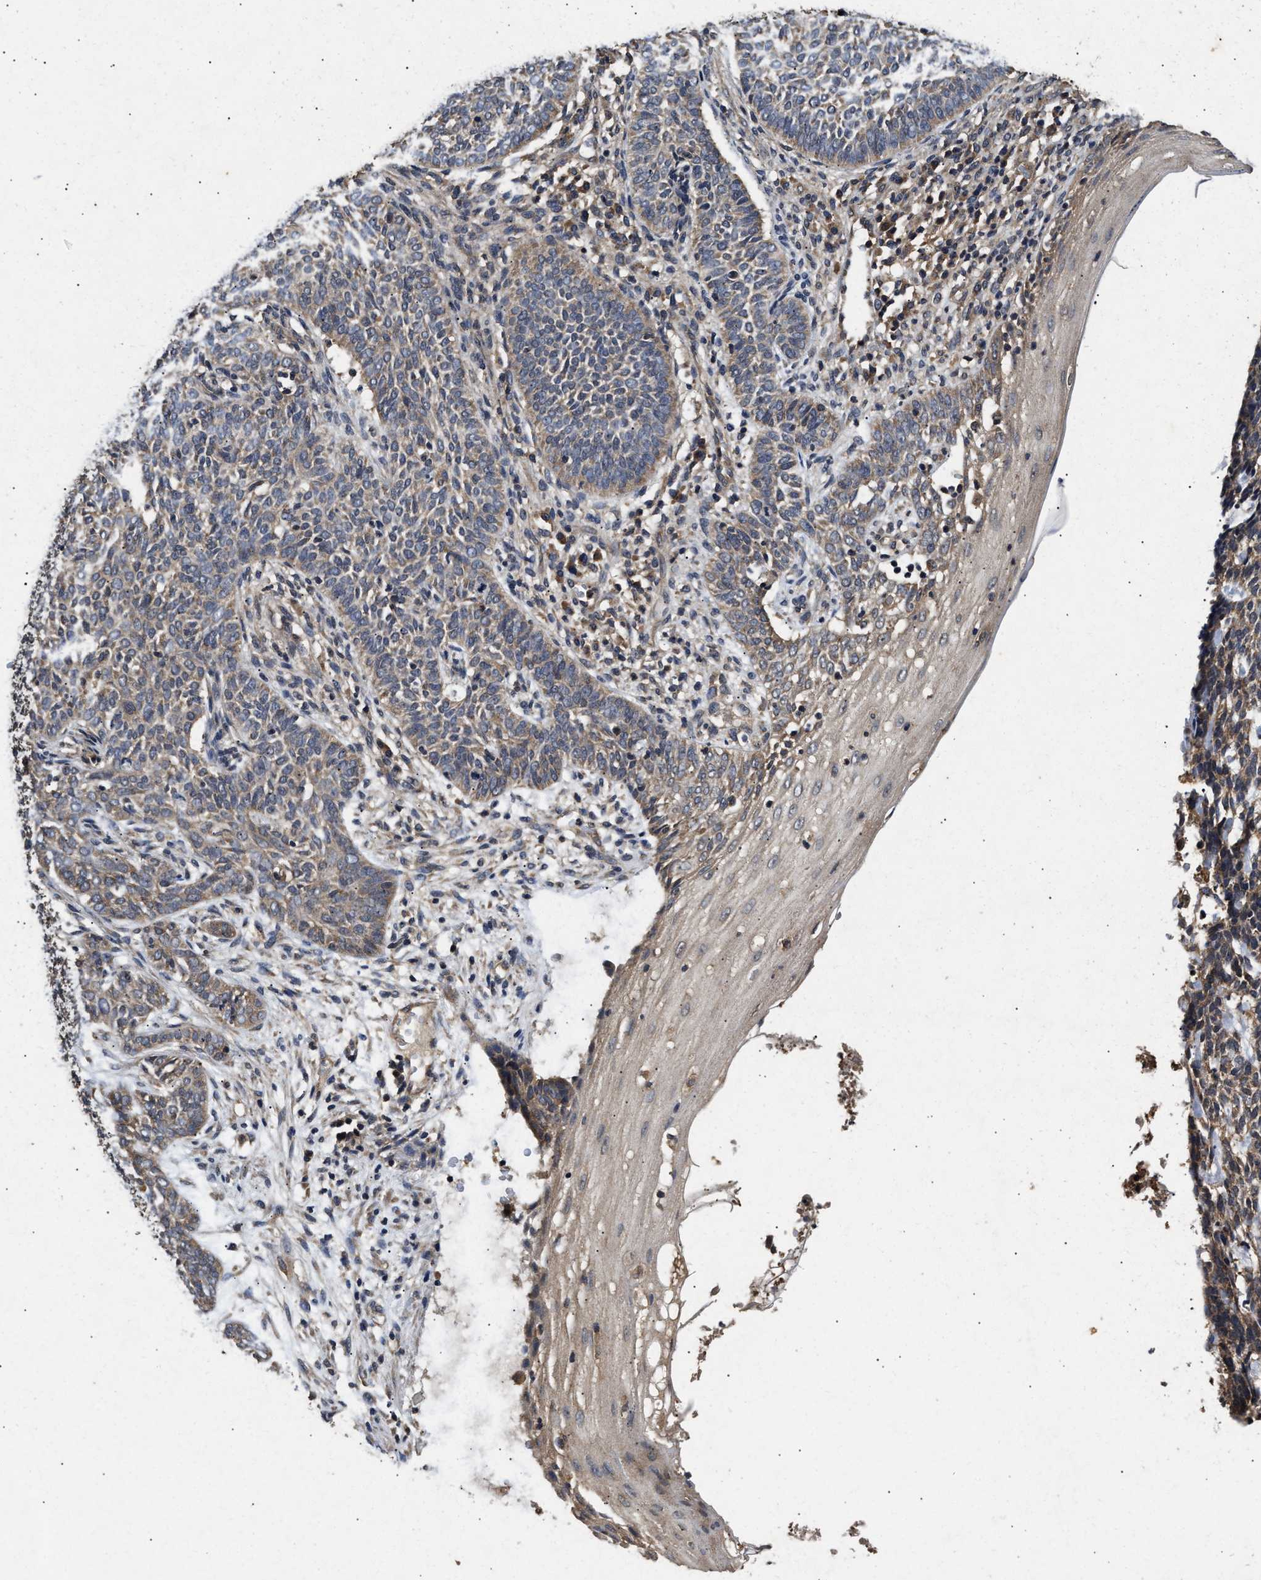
{"staining": {"intensity": "moderate", "quantity": ">75%", "location": "cytoplasmic/membranous"}, "tissue": "skin cancer", "cell_type": "Tumor cells", "image_type": "cancer", "snomed": [{"axis": "morphology", "description": "Basal cell carcinoma"}, {"axis": "topography", "description": "Skin"}], "caption": "An immunohistochemistry (IHC) photomicrograph of neoplastic tissue is shown. Protein staining in brown highlights moderate cytoplasmic/membranous positivity in skin cancer (basal cell carcinoma) within tumor cells. The staining was performed using DAB (3,3'-diaminobenzidine) to visualize the protein expression in brown, while the nuclei were stained in blue with hematoxylin (Magnification: 20x).", "gene": "PDAP1", "patient": {"sex": "male", "age": 87}}